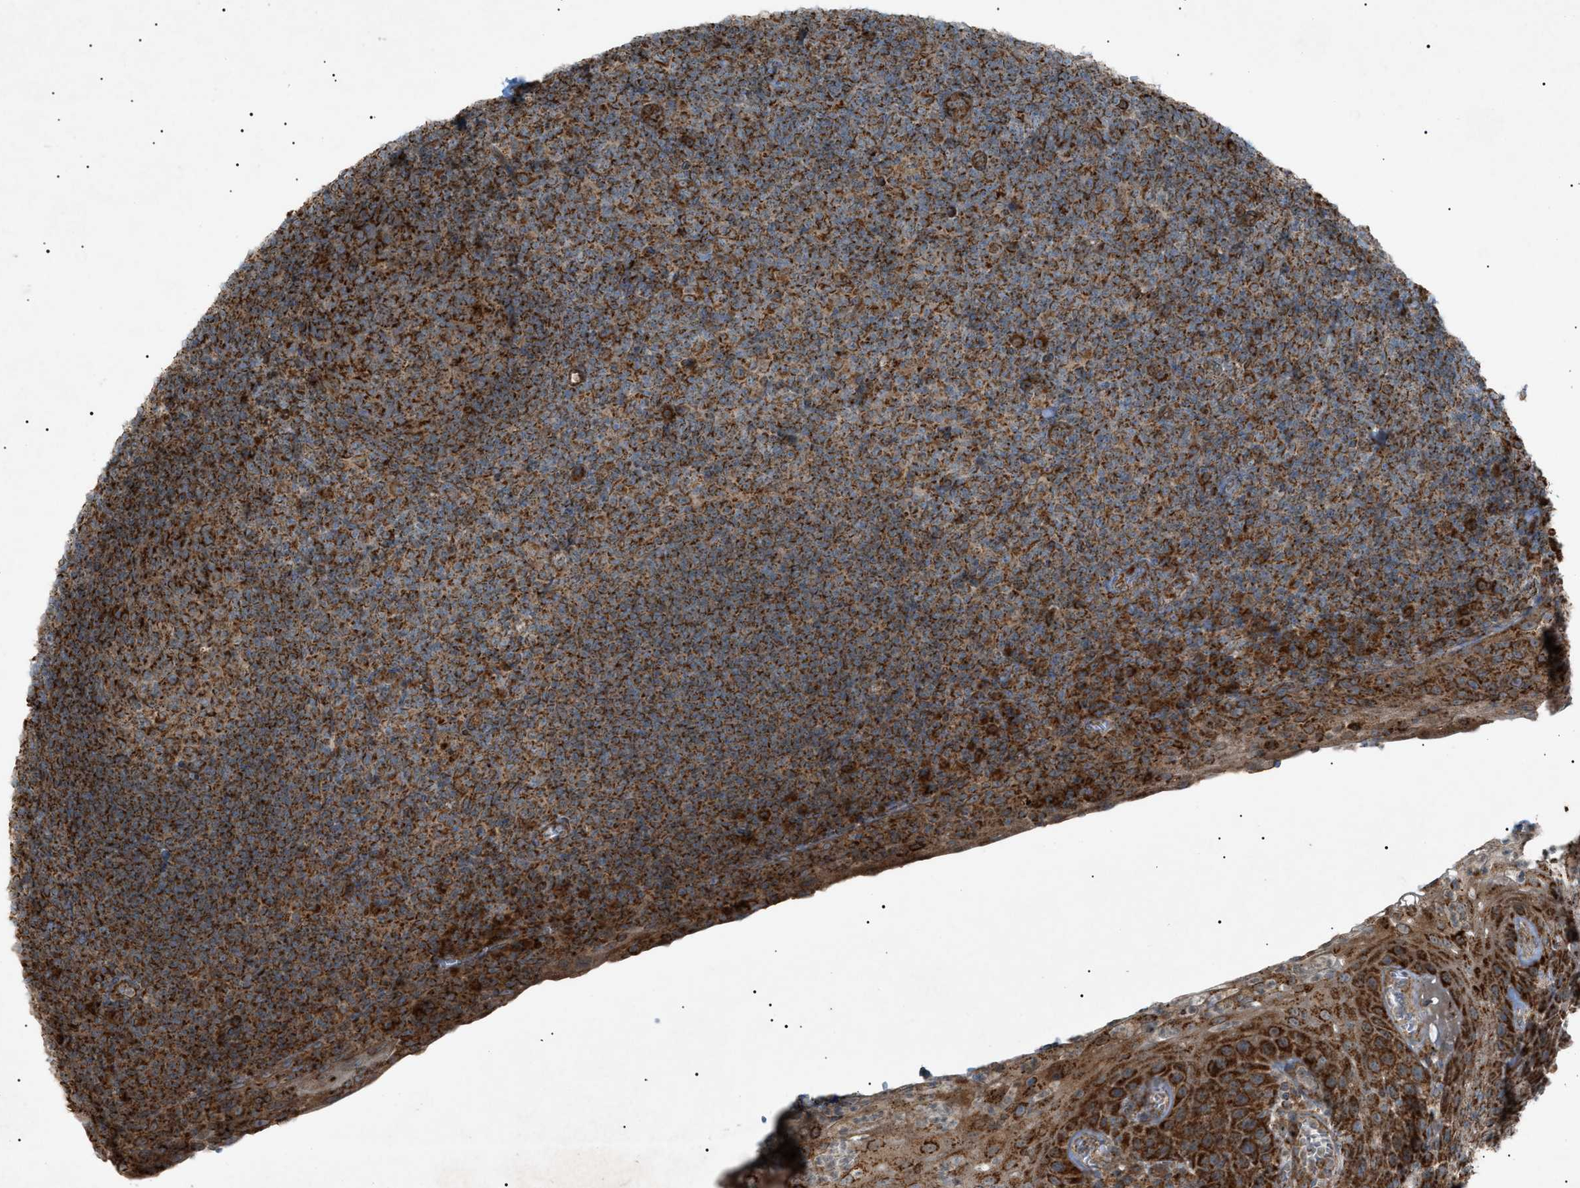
{"staining": {"intensity": "strong", "quantity": ">75%", "location": "cytoplasmic/membranous"}, "tissue": "tonsil", "cell_type": "Germinal center cells", "image_type": "normal", "snomed": [{"axis": "morphology", "description": "Normal tissue, NOS"}, {"axis": "topography", "description": "Tonsil"}], "caption": "Immunohistochemical staining of unremarkable human tonsil shows high levels of strong cytoplasmic/membranous positivity in about >75% of germinal center cells.", "gene": "C1GALT1C1", "patient": {"sex": "male", "age": 37}}